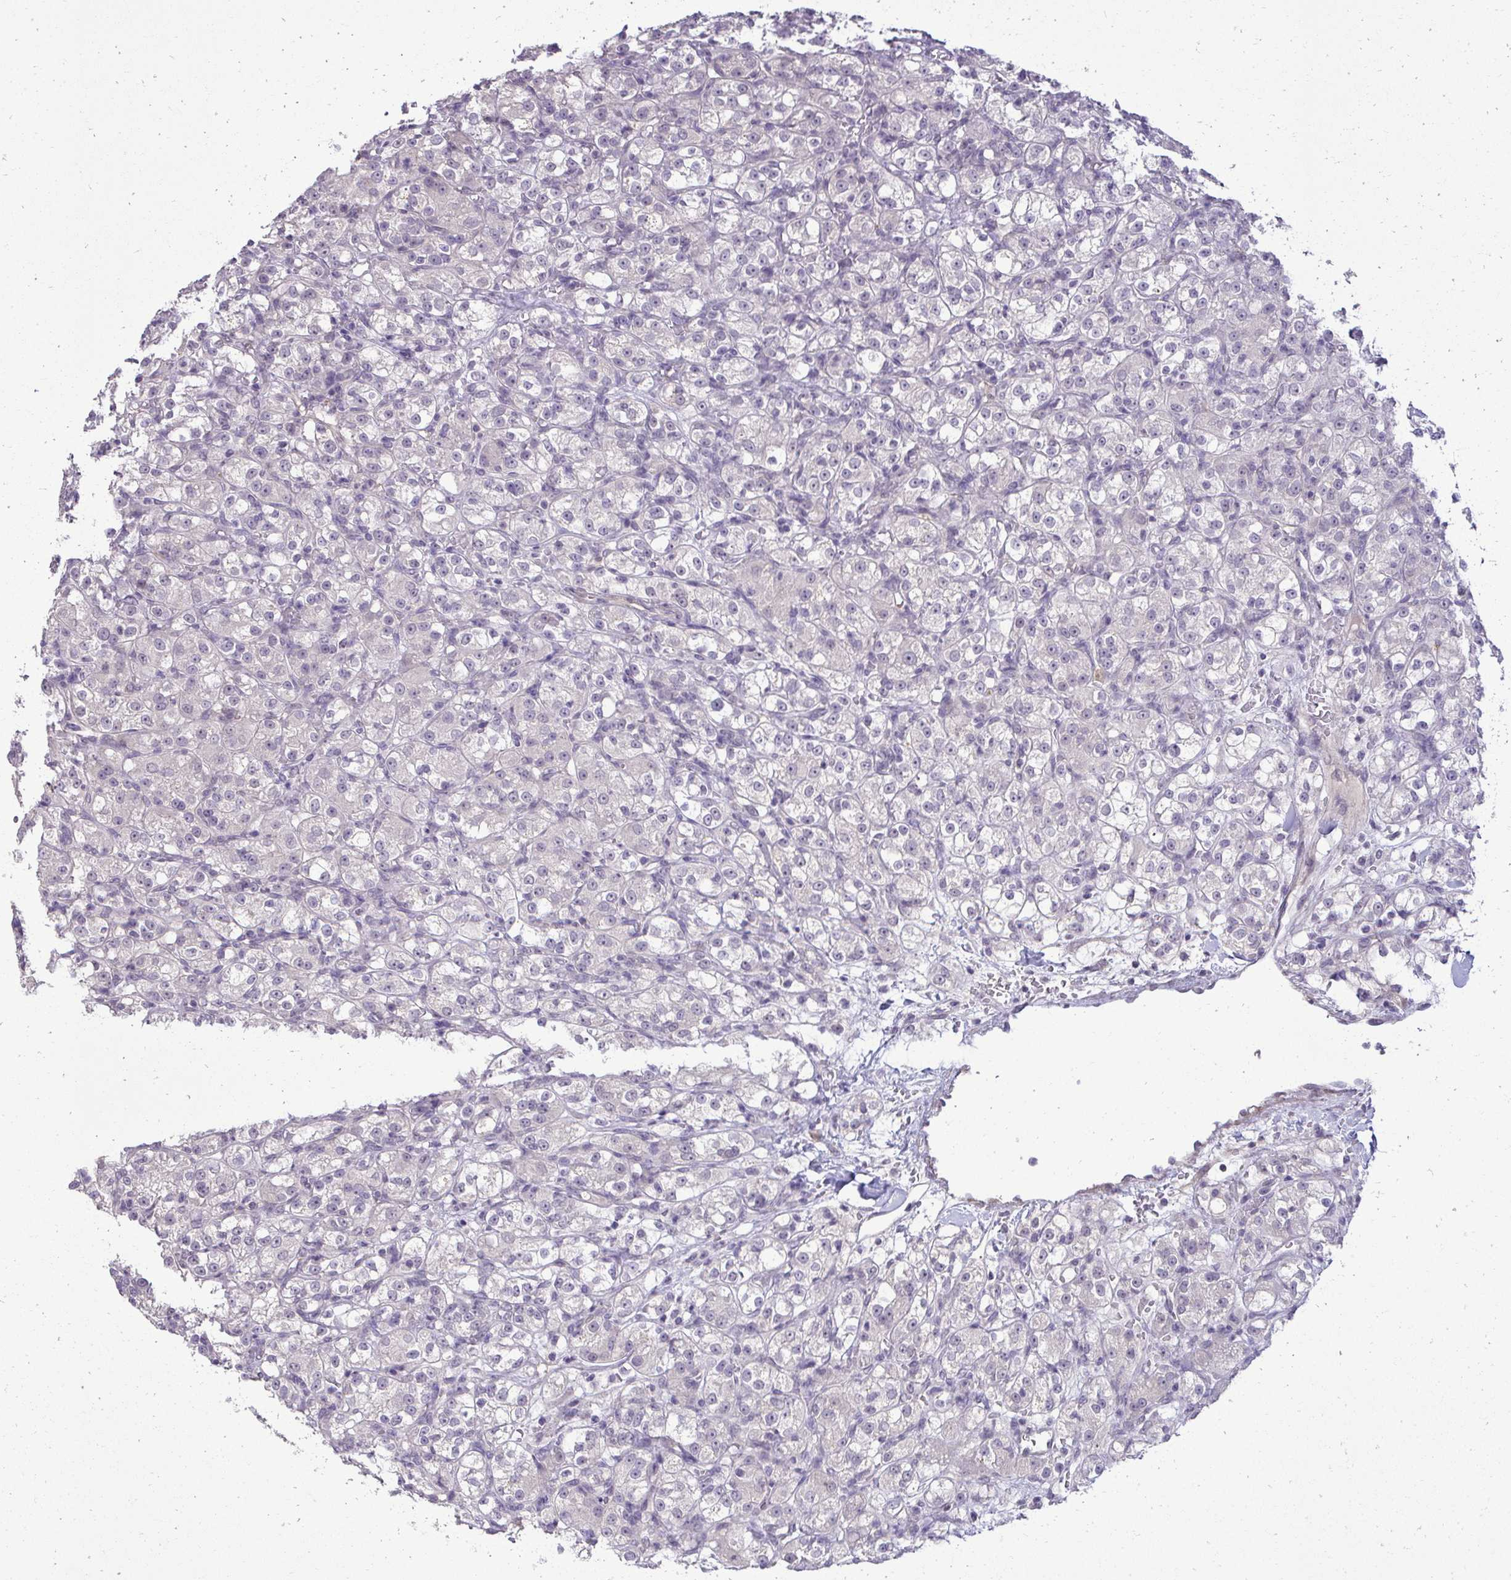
{"staining": {"intensity": "negative", "quantity": "none", "location": "none"}, "tissue": "renal cancer", "cell_type": "Tumor cells", "image_type": "cancer", "snomed": [{"axis": "morphology", "description": "Normal tissue, NOS"}, {"axis": "morphology", "description": "Adenocarcinoma, NOS"}, {"axis": "topography", "description": "Kidney"}], "caption": "An image of human renal adenocarcinoma is negative for staining in tumor cells.", "gene": "SLC30A3", "patient": {"sex": "male", "age": 61}}